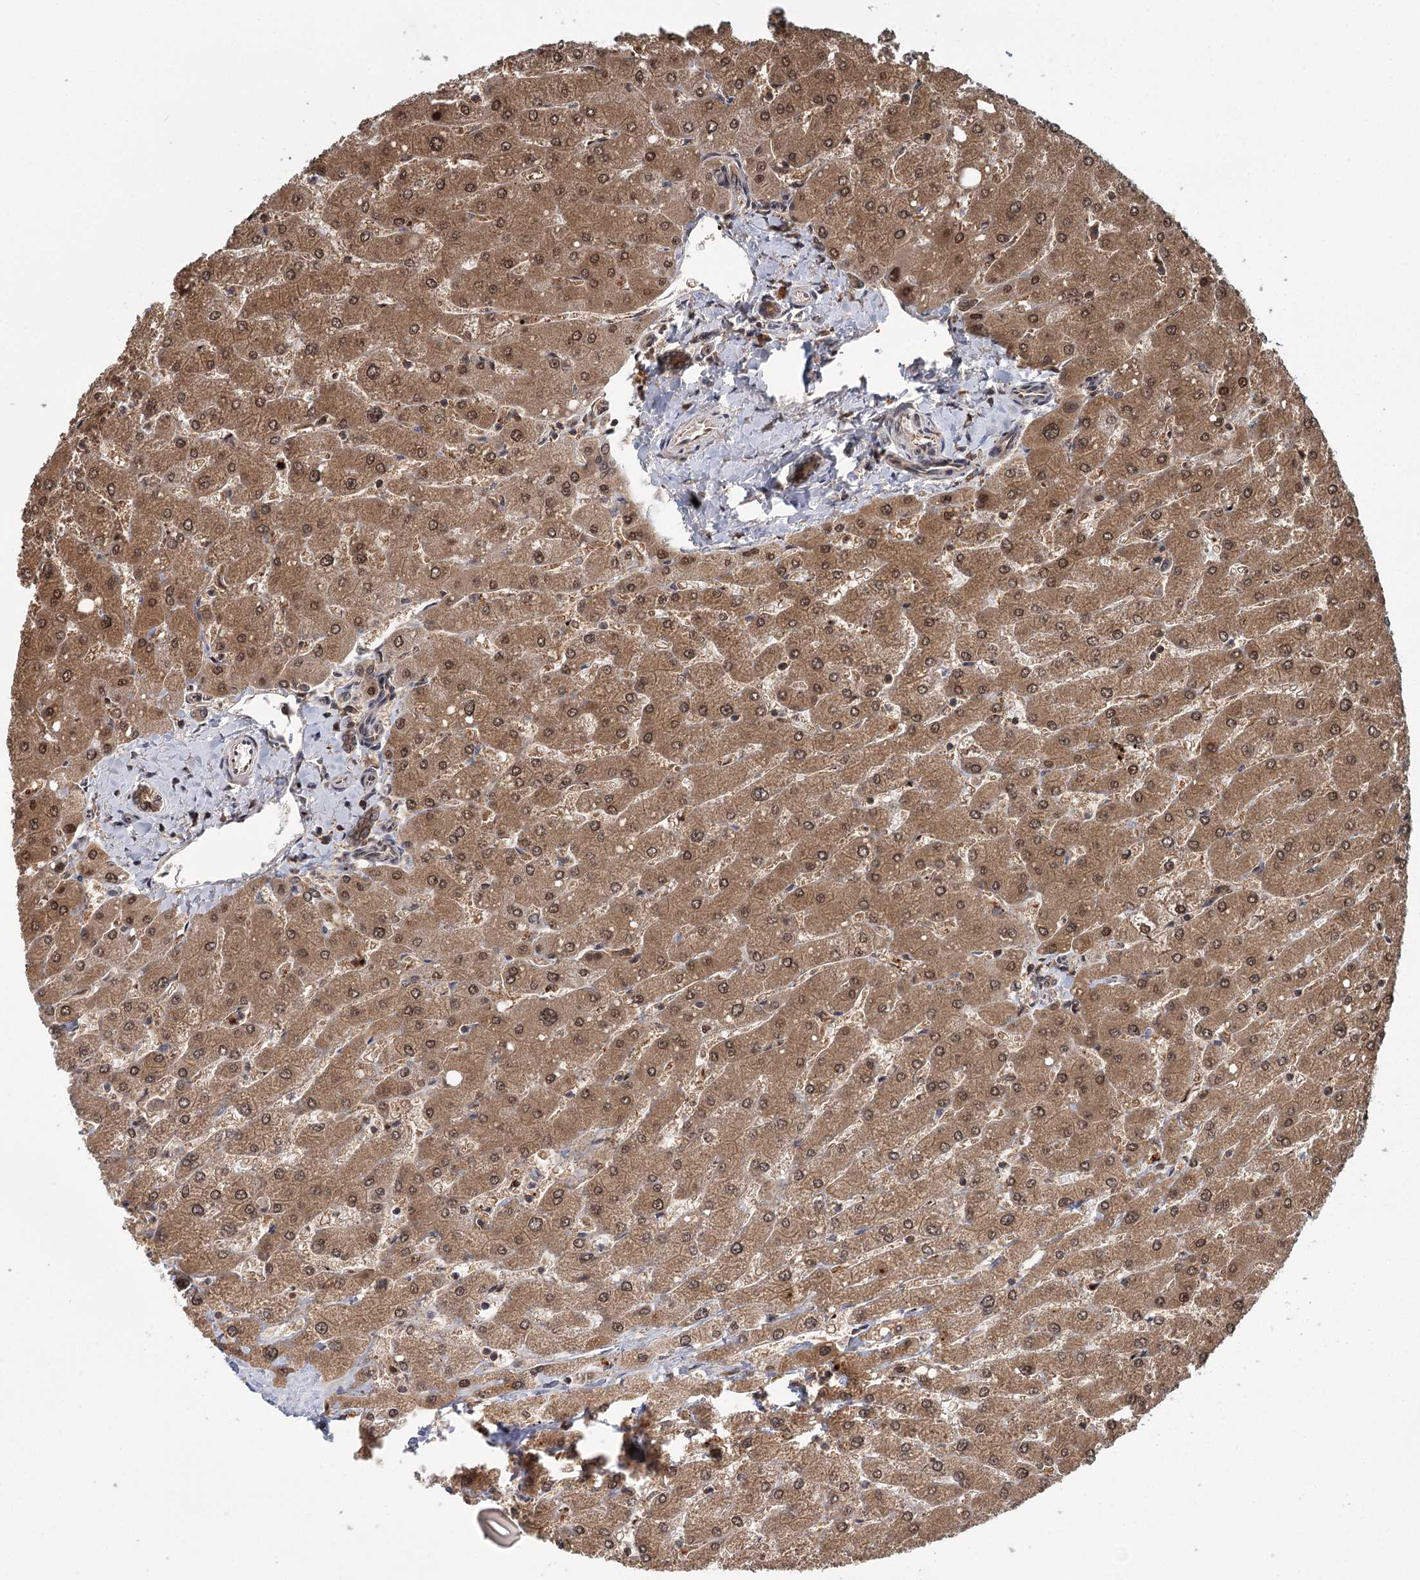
{"staining": {"intensity": "moderate", "quantity": ">75%", "location": "cytoplasmic/membranous,nuclear"}, "tissue": "liver", "cell_type": "Cholangiocytes", "image_type": "normal", "snomed": [{"axis": "morphology", "description": "Normal tissue, NOS"}, {"axis": "topography", "description": "Liver"}], "caption": "Human liver stained for a protein (brown) displays moderate cytoplasmic/membranous,nuclear positive positivity in approximately >75% of cholangiocytes.", "gene": "N6AMT1", "patient": {"sex": "male", "age": 55}}